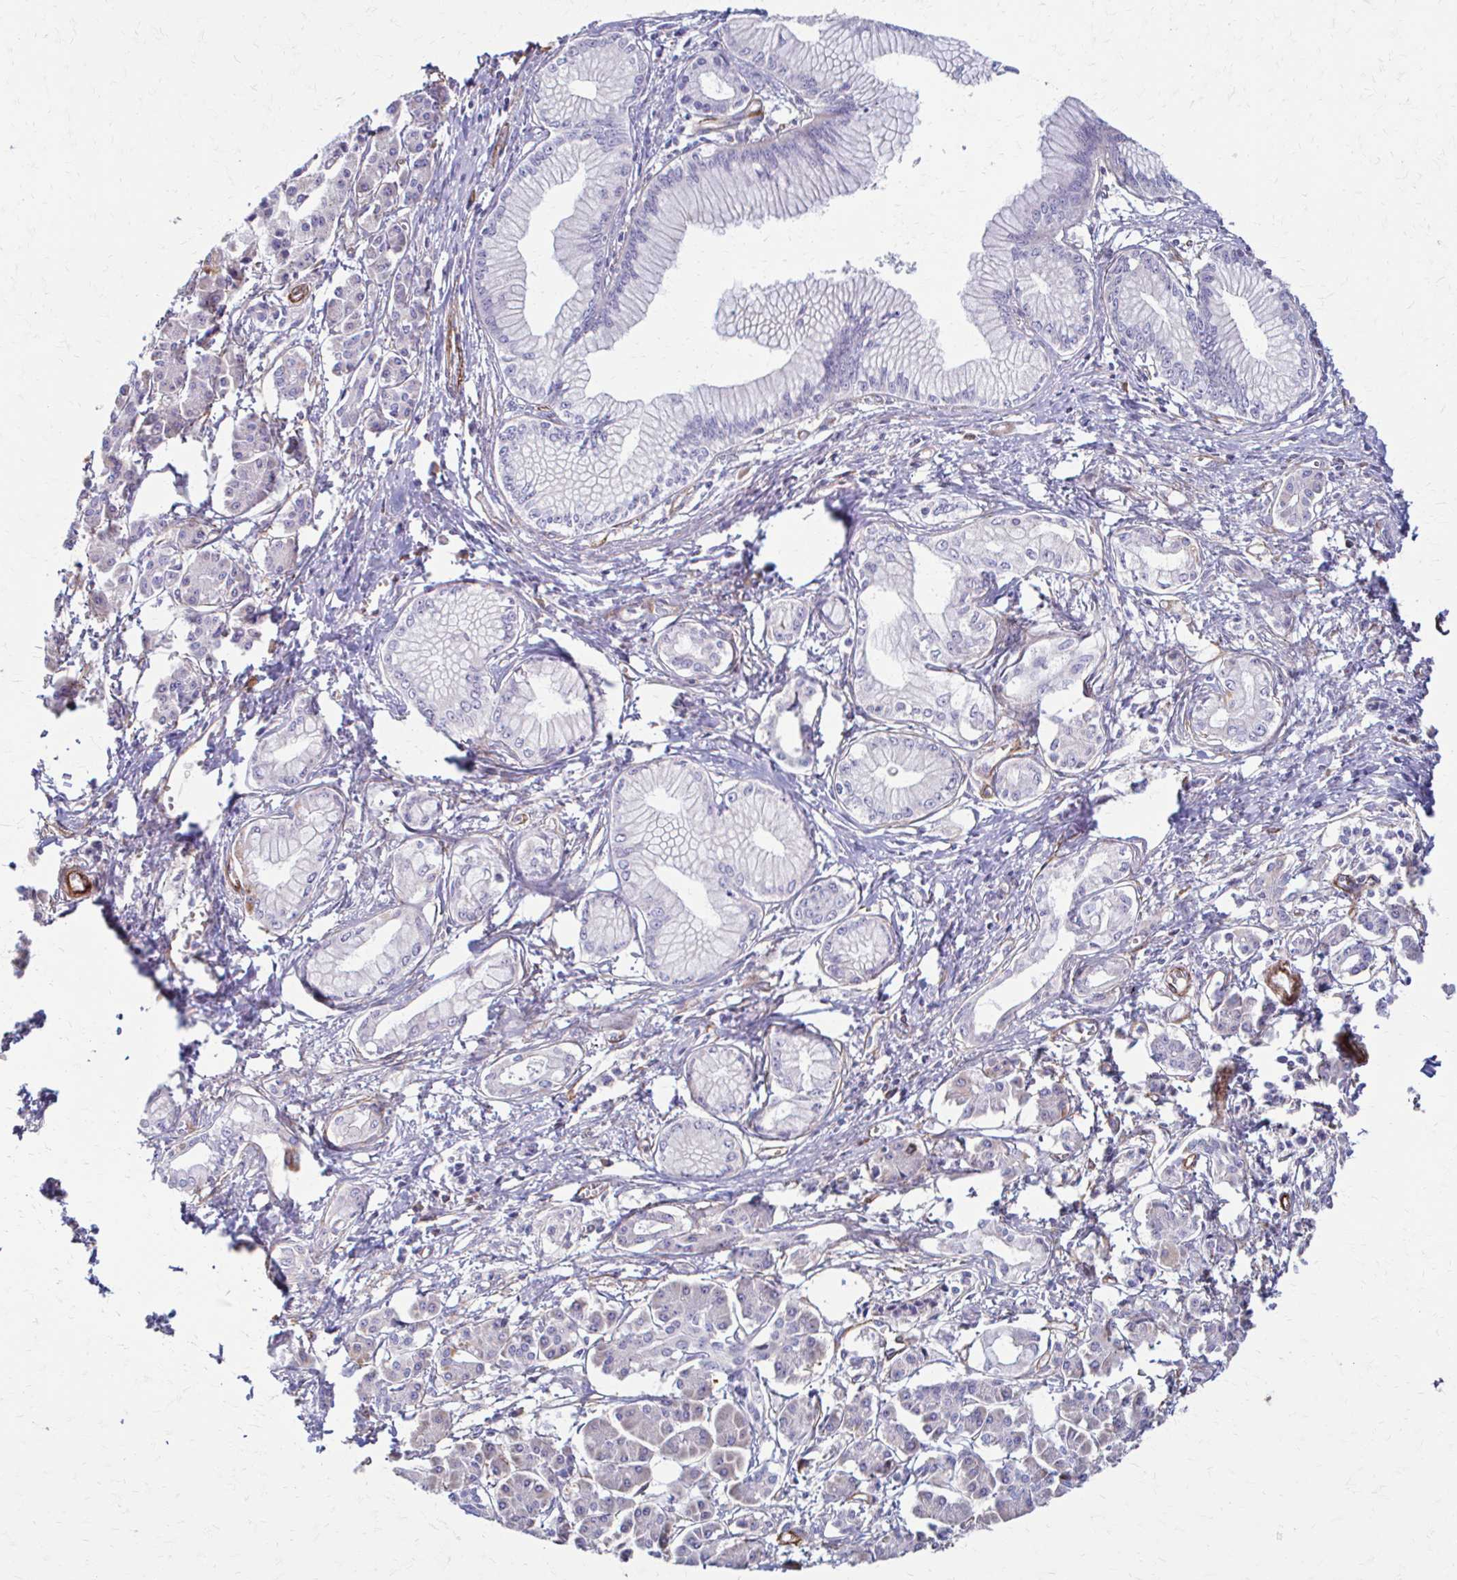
{"staining": {"intensity": "negative", "quantity": "none", "location": "none"}, "tissue": "pancreatic cancer", "cell_type": "Tumor cells", "image_type": "cancer", "snomed": [{"axis": "morphology", "description": "Adenocarcinoma, NOS"}, {"axis": "topography", "description": "Pancreas"}], "caption": "Tumor cells are negative for protein expression in human pancreatic adenocarcinoma.", "gene": "TIMMDC1", "patient": {"sex": "female", "age": 68}}